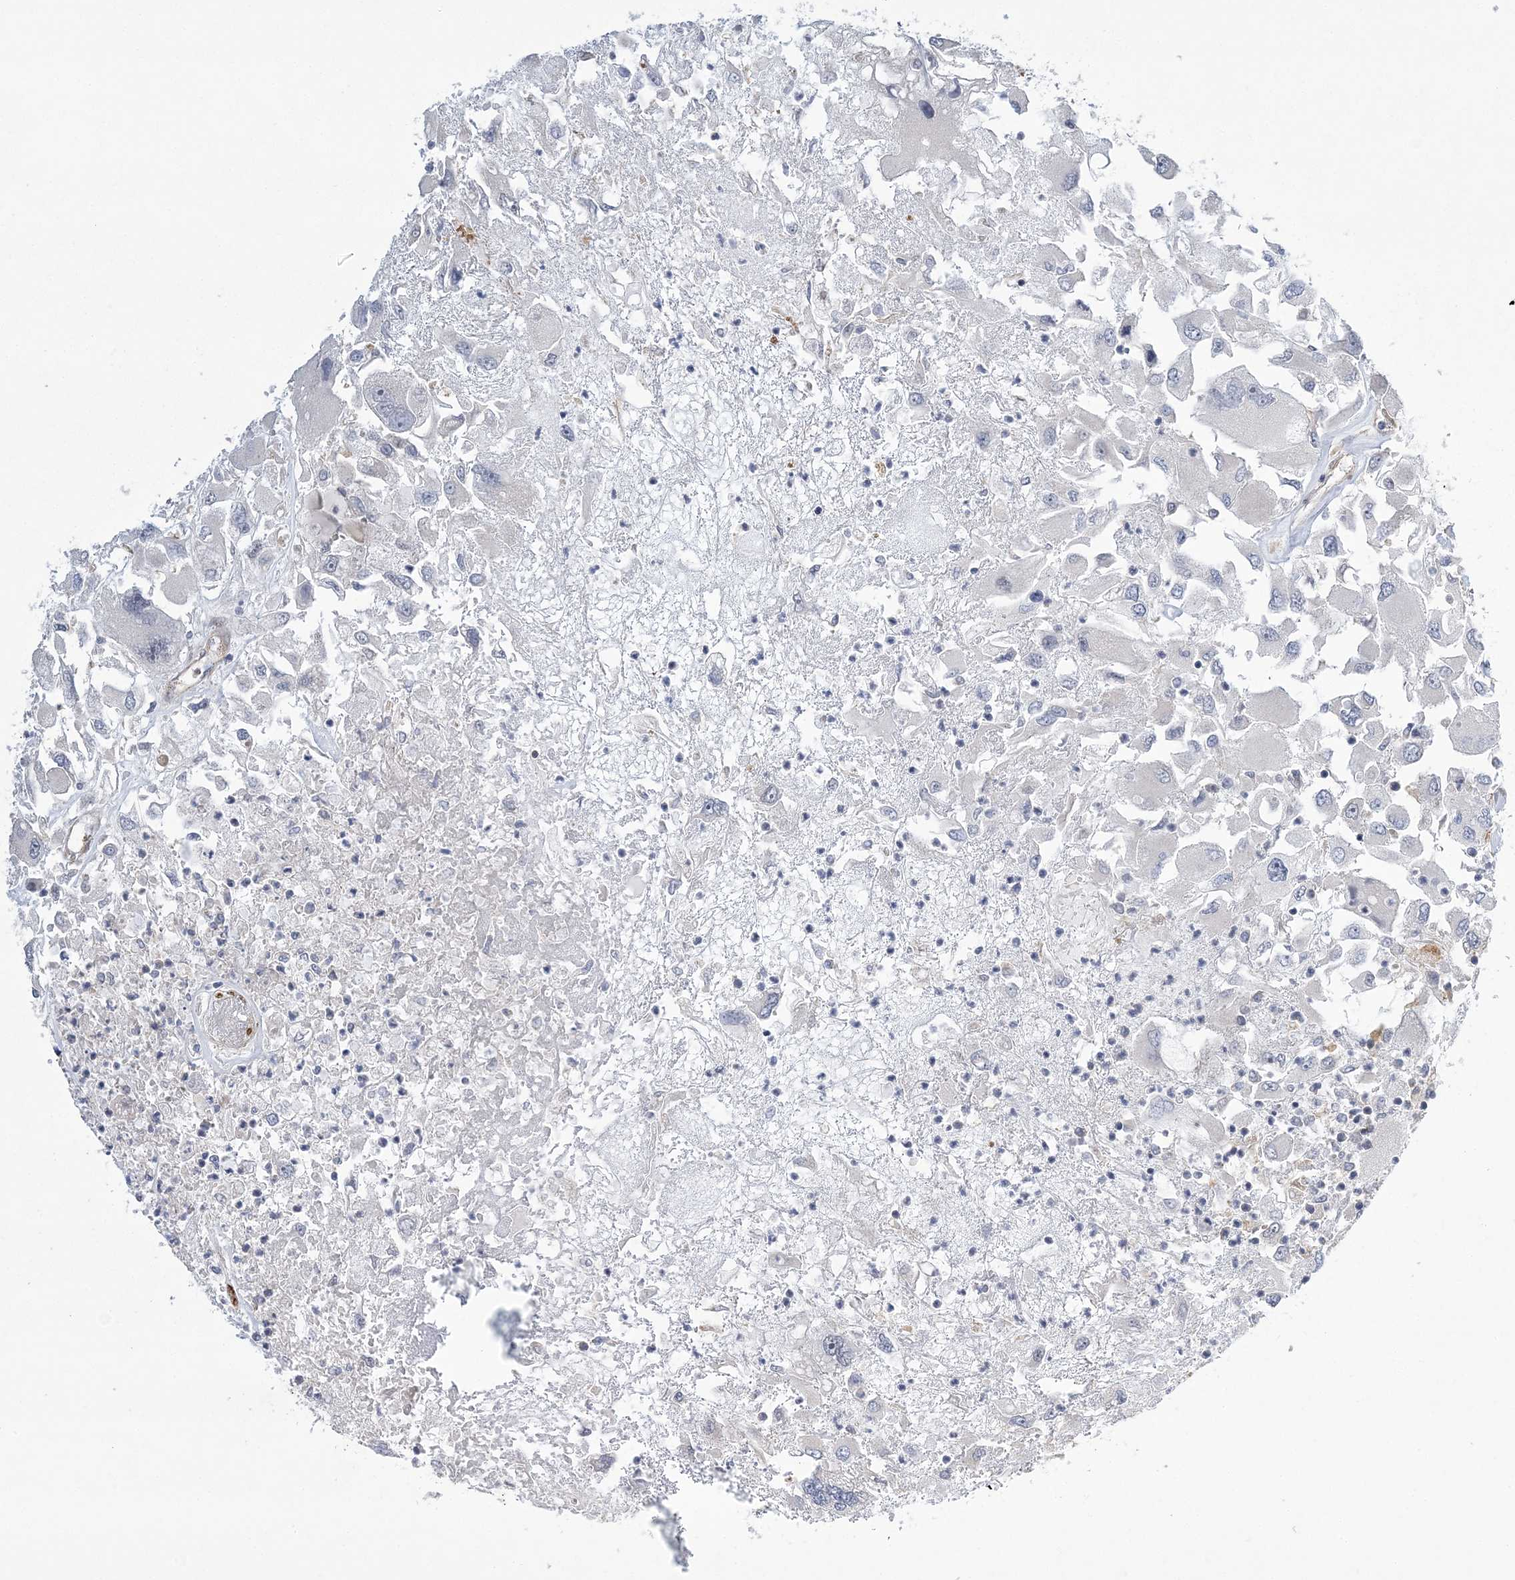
{"staining": {"intensity": "negative", "quantity": "none", "location": "none"}, "tissue": "renal cancer", "cell_type": "Tumor cells", "image_type": "cancer", "snomed": [{"axis": "morphology", "description": "Adenocarcinoma, NOS"}, {"axis": "topography", "description": "Kidney"}], "caption": "Immunohistochemical staining of renal cancer shows no significant staining in tumor cells. (Immunohistochemistry, brightfield microscopy, high magnification).", "gene": "CALN1", "patient": {"sex": "female", "age": 52}}